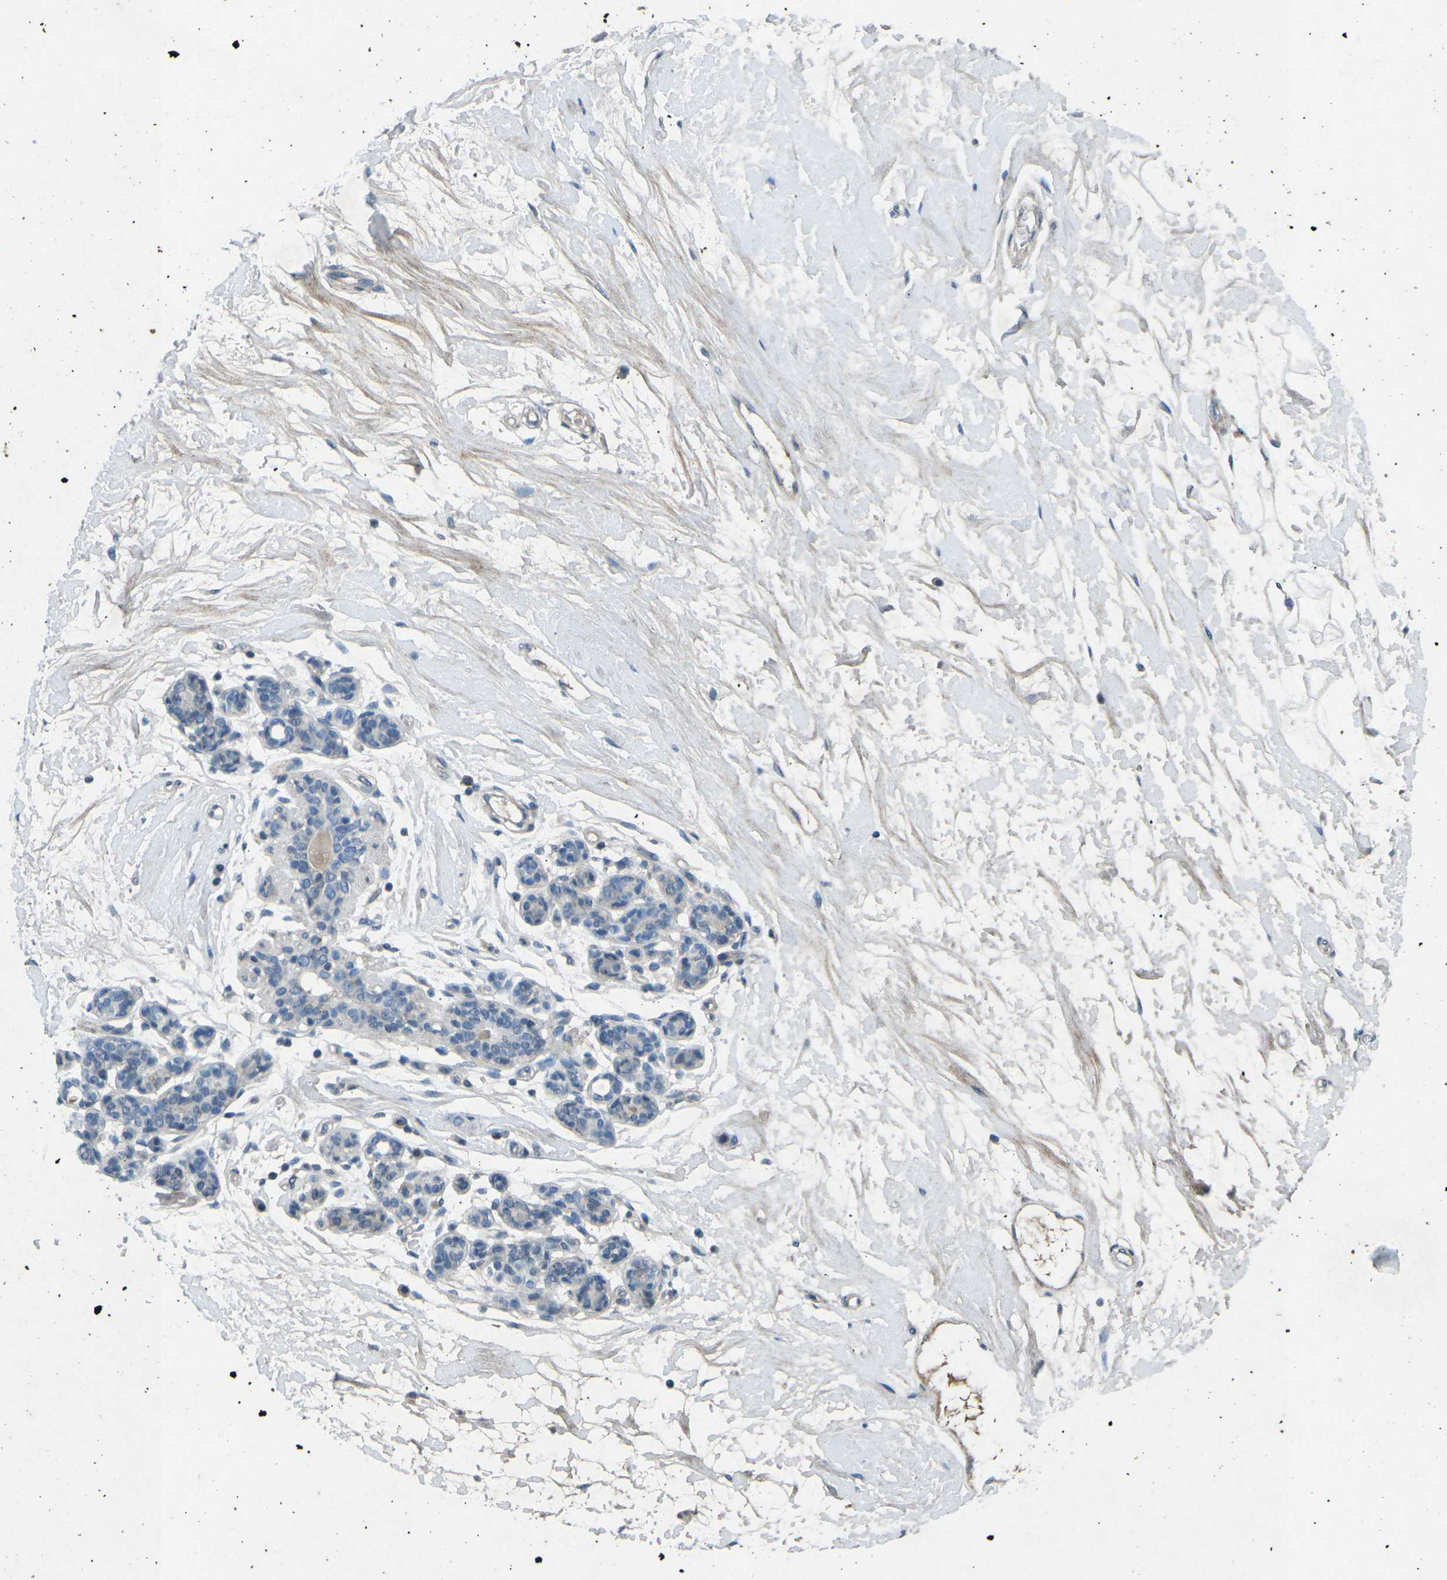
{"staining": {"intensity": "negative", "quantity": "none", "location": "none"}, "tissue": "breast", "cell_type": "Adipocytes", "image_type": "normal", "snomed": [{"axis": "morphology", "description": "Normal tissue, NOS"}, {"axis": "morphology", "description": "Lobular carcinoma"}, {"axis": "topography", "description": "Breast"}], "caption": "IHC of benign human breast demonstrates no positivity in adipocytes.", "gene": "A1BG", "patient": {"sex": "female", "age": 59}}